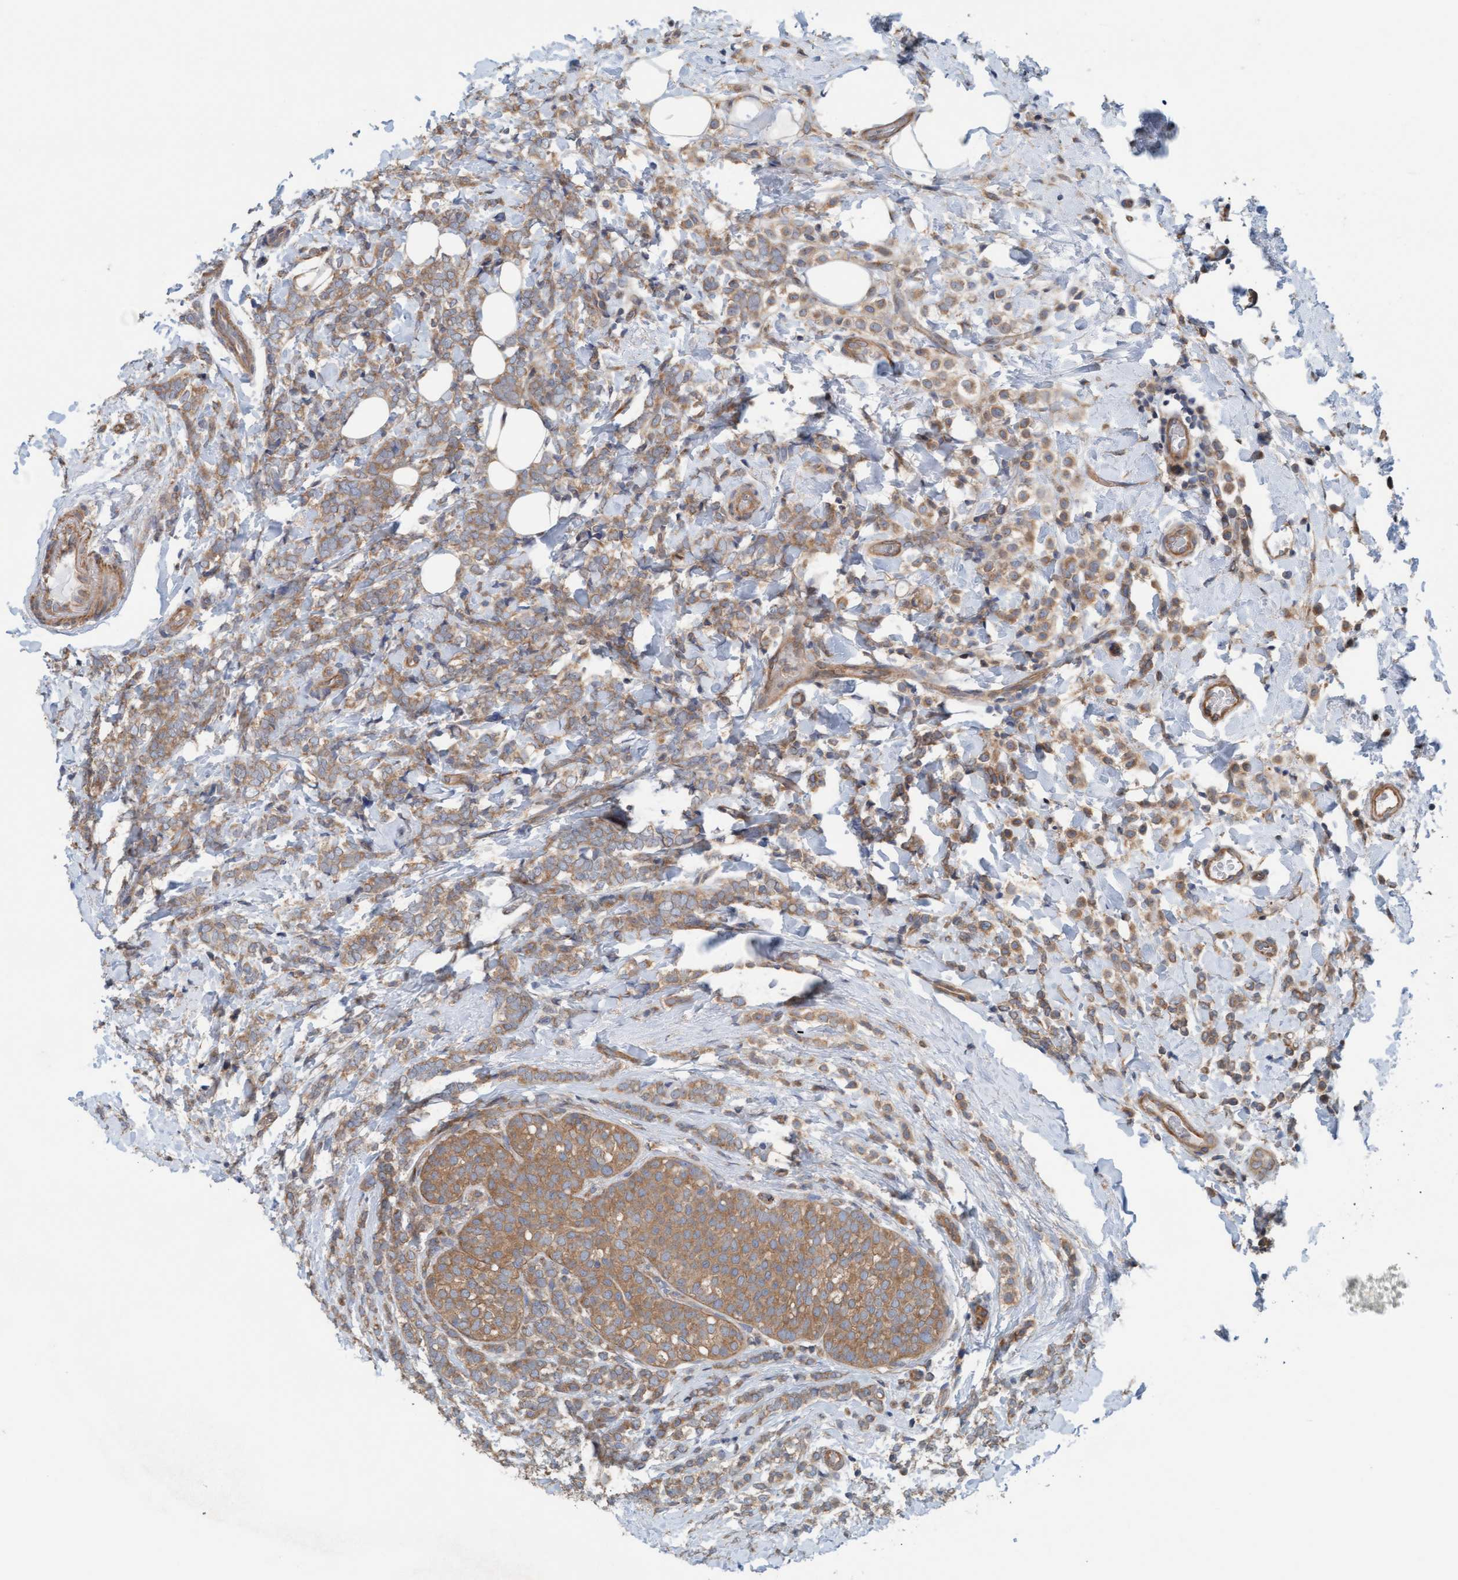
{"staining": {"intensity": "moderate", "quantity": ">75%", "location": "cytoplasmic/membranous"}, "tissue": "breast cancer", "cell_type": "Tumor cells", "image_type": "cancer", "snomed": [{"axis": "morphology", "description": "Lobular carcinoma"}, {"axis": "topography", "description": "Breast"}], "caption": "Human breast cancer stained with a brown dye reveals moderate cytoplasmic/membranous positive staining in about >75% of tumor cells.", "gene": "UBAP1", "patient": {"sex": "female", "age": 50}}